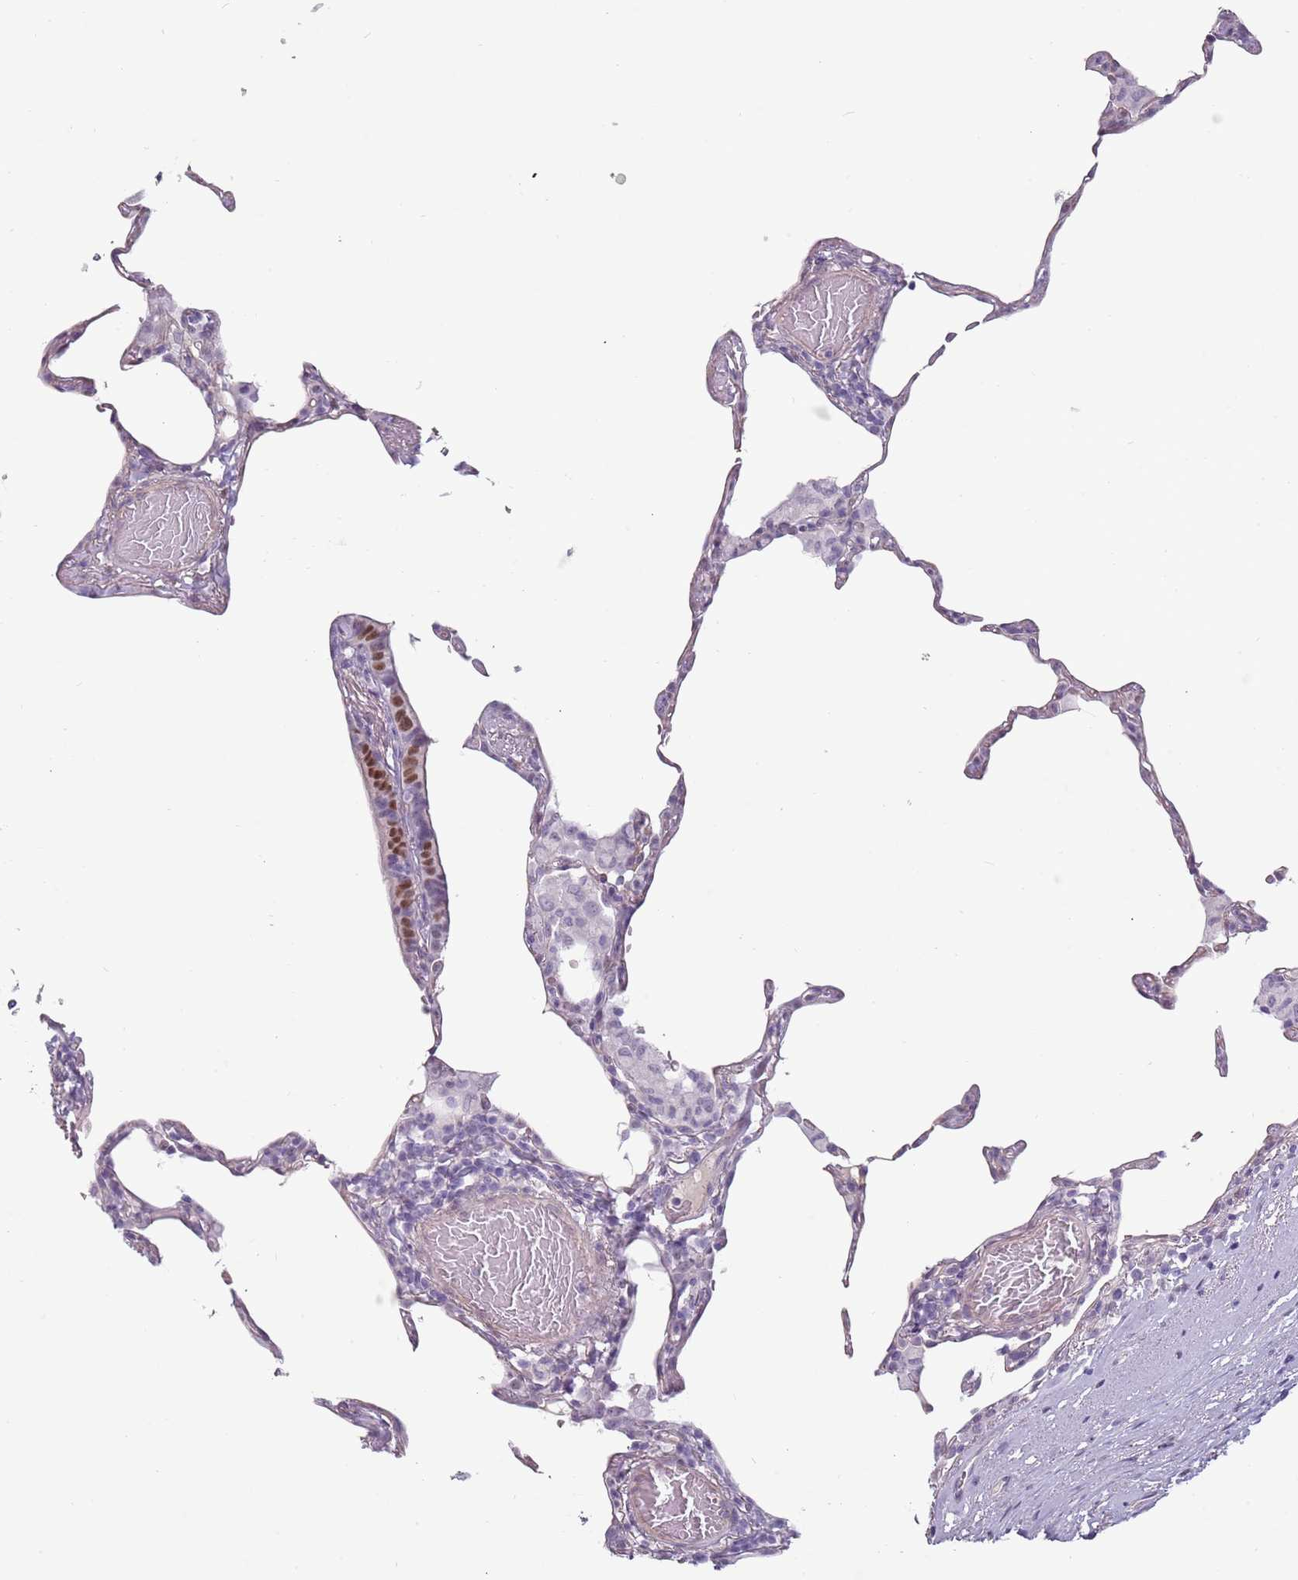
{"staining": {"intensity": "negative", "quantity": "none", "location": "none"}, "tissue": "lung", "cell_type": "Alveolar cells", "image_type": "normal", "snomed": [{"axis": "morphology", "description": "Normal tissue, NOS"}, {"axis": "topography", "description": "Lung"}], "caption": "Histopathology image shows no protein expression in alveolar cells of unremarkable lung. (DAB immunohistochemistry (IHC) visualized using brightfield microscopy, high magnification).", "gene": "RFX2", "patient": {"sex": "female", "age": 57}}